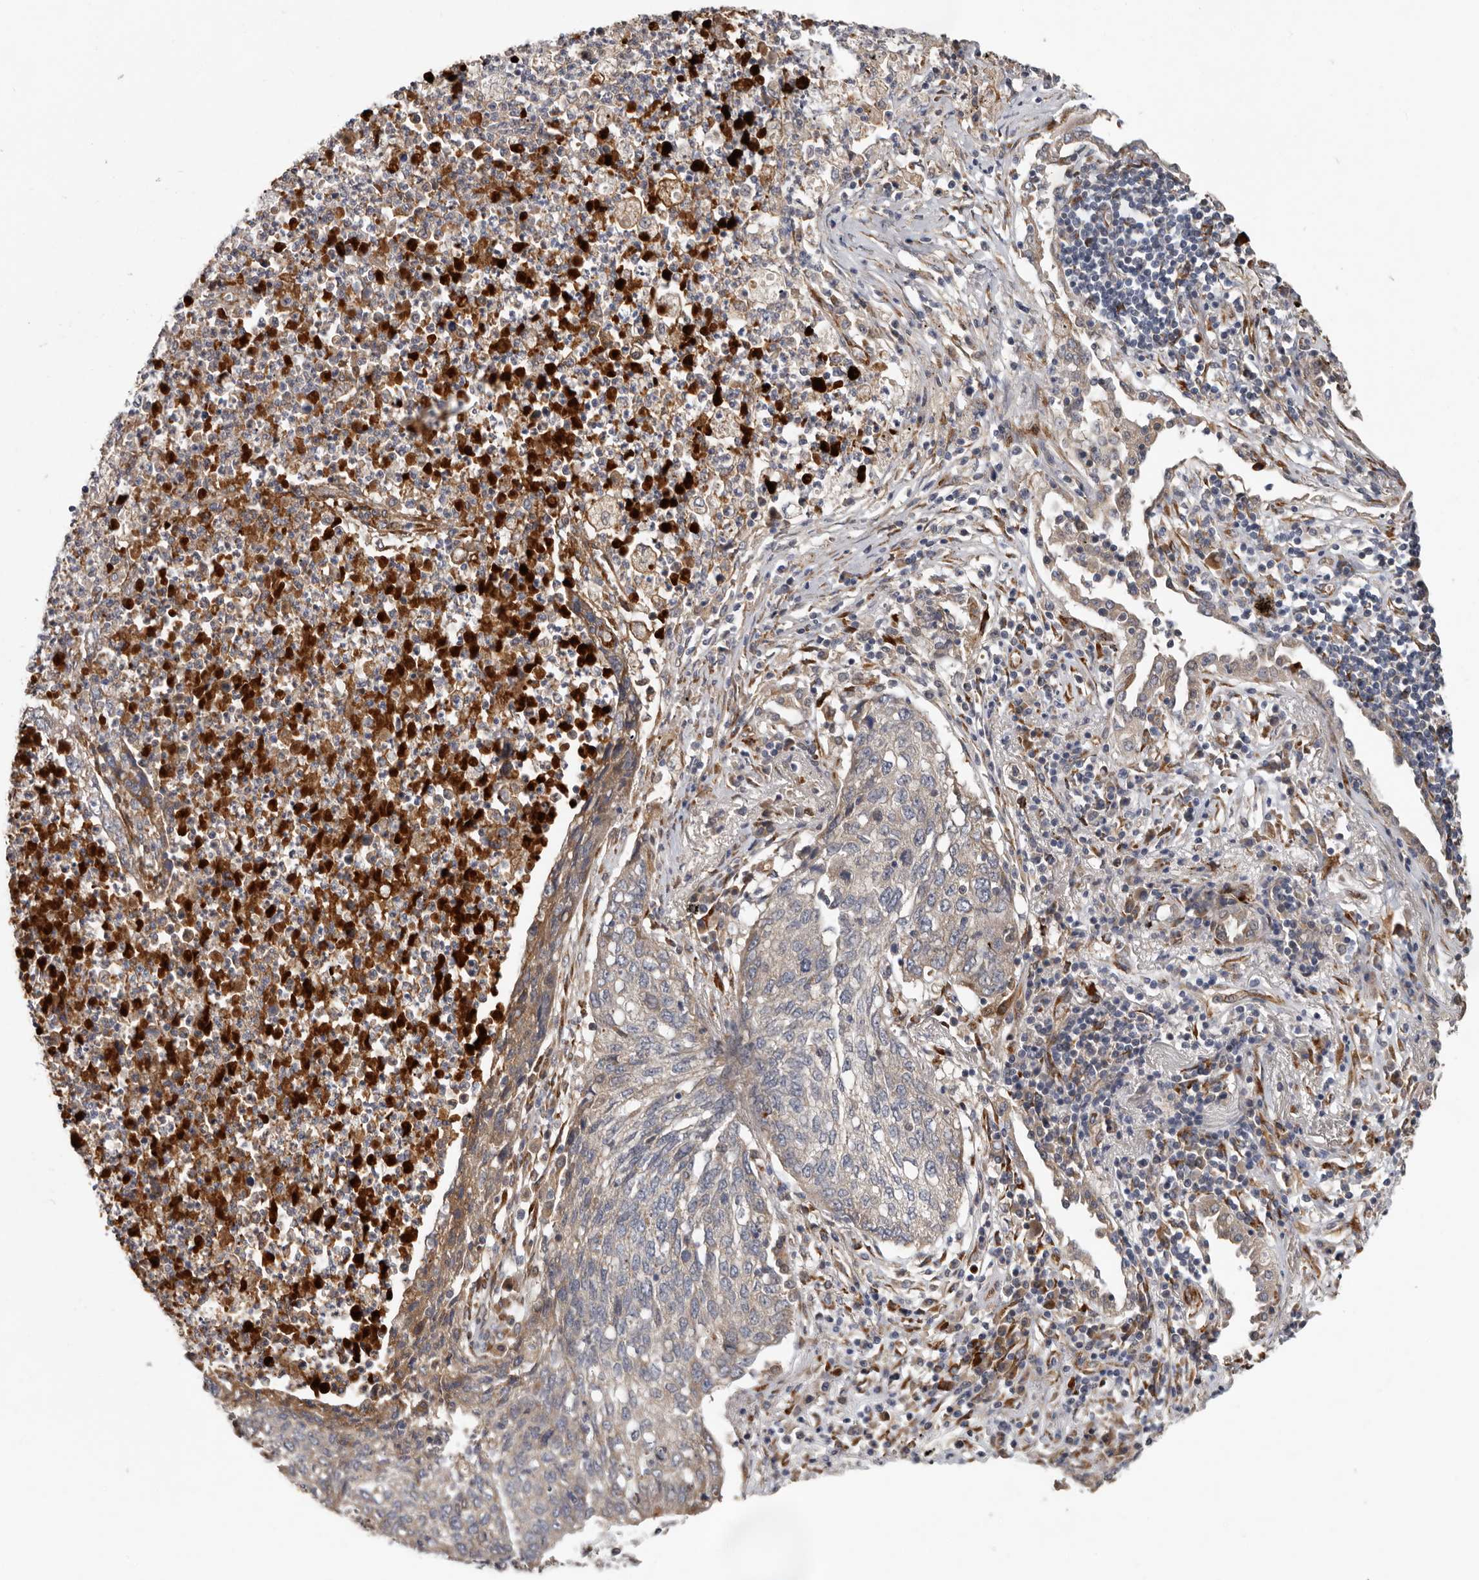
{"staining": {"intensity": "weak", "quantity": "<25%", "location": "cytoplasmic/membranous"}, "tissue": "lung cancer", "cell_type": "Tumor cells", "image_type": "cancer", "snomed": [{"axis": "morphology", "description": "Squamous cell carcinoma, NOS"}, {"axis": "topography", "description": "Lung"}], "caption": "Immunohistochemical staining of lung squamous cell carcinoma displays no significant staining in tumor cells.", "gene": "MTF1", "patient": {"sex": "female", "age": 63}}